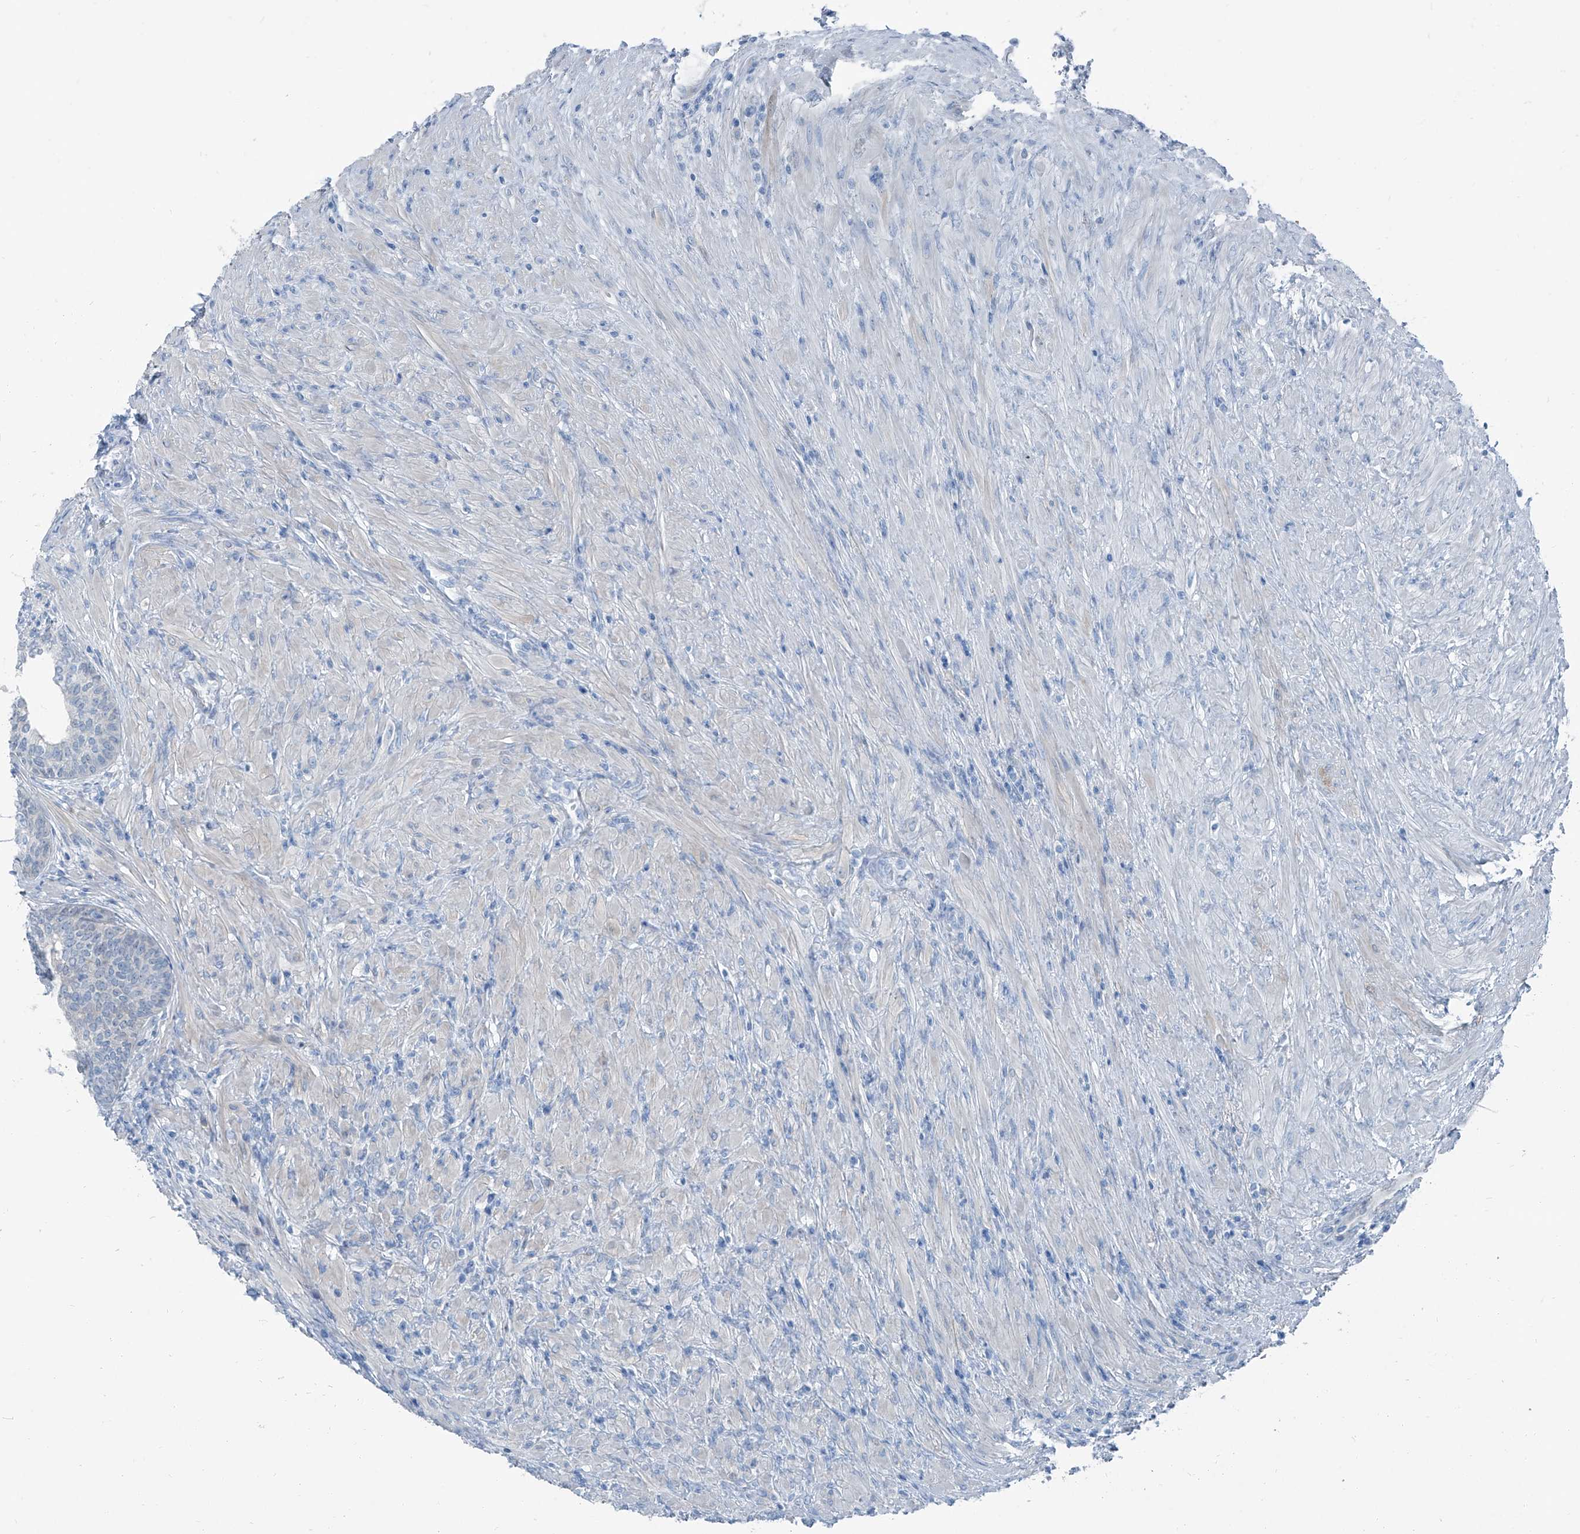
{"staining": {"intensity": "negative", "quantity": "none", "location": "none"}, "tissue": "prostate", "cell_type": "Glandular cells", "image_type": "normal", "snomed": [{"axis": "morphology", "description": "Normal tissue, NOS"}, {"axis": "topography", "description": "Prostate"}], "caption": "Glandular cells are negative for brown protein staining in unremarkable prostate. (DAB immunohistochemistry (IHC), high magnification).", "gene": "RGN", "patient": {"sex": "male", "age": 76}}